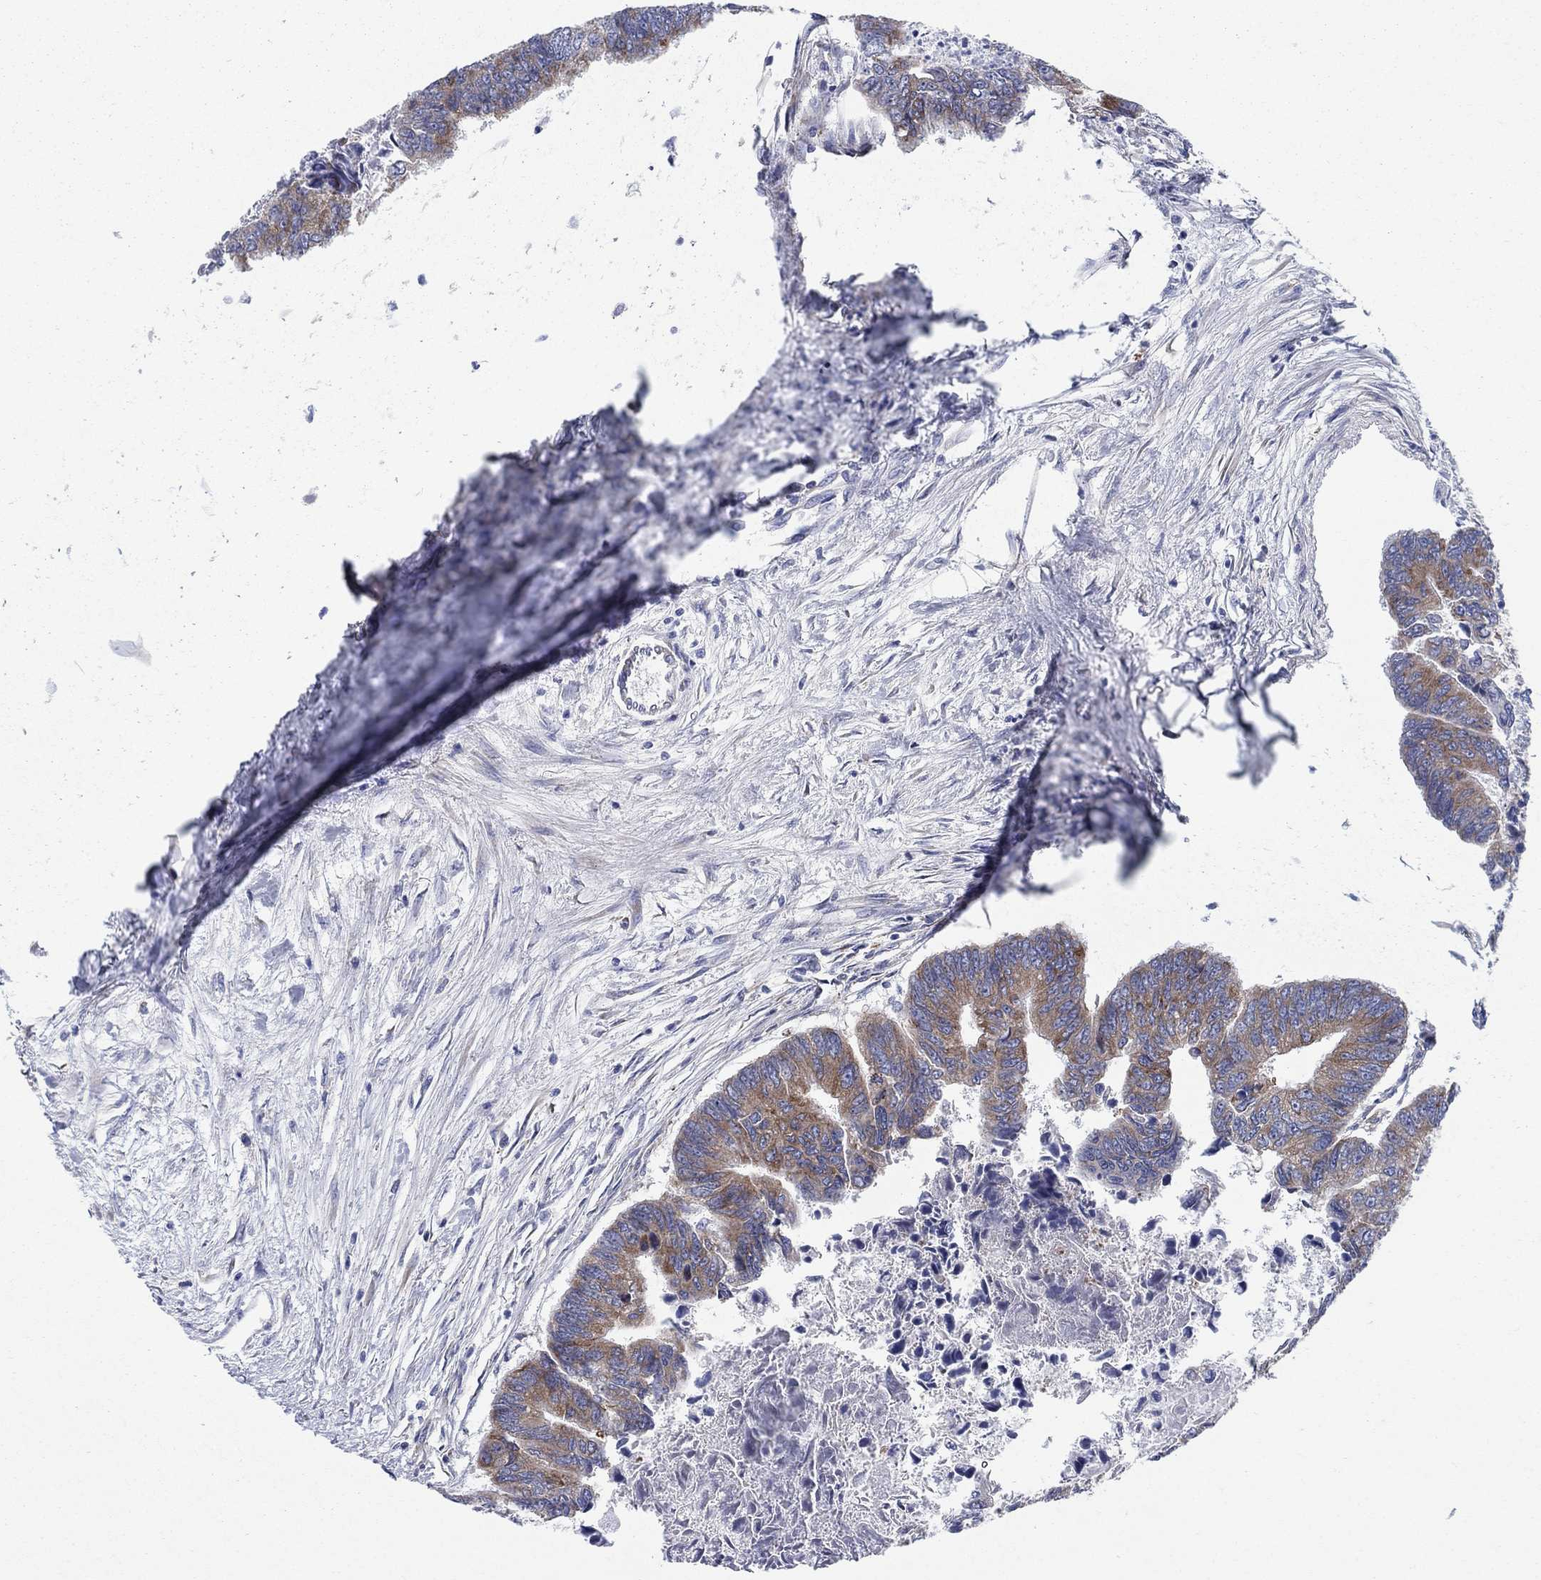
{"staining": {"intensity": "moderate", "quantity": "25%-75%", "location": "cytoplasmic/membranous"}, "tissue": "colorectal cancer", "cell_type": "Tumor cells", "image_type": "cancer", "snomed": [{"axis": "morphology", "description": "Adenocarcinoma, NOS"}, {"axis": "topography", "description": "Colon"}], "caption": "Immunohistochemical staining of colorectal adenocarcinoma reveals medium levels of moderate cytoplasmic/membranous protein staining in approximately 25%-75% of tumor cells.", "gene": "TMEM59", "patient": {"sex": "female", "age": 65}}